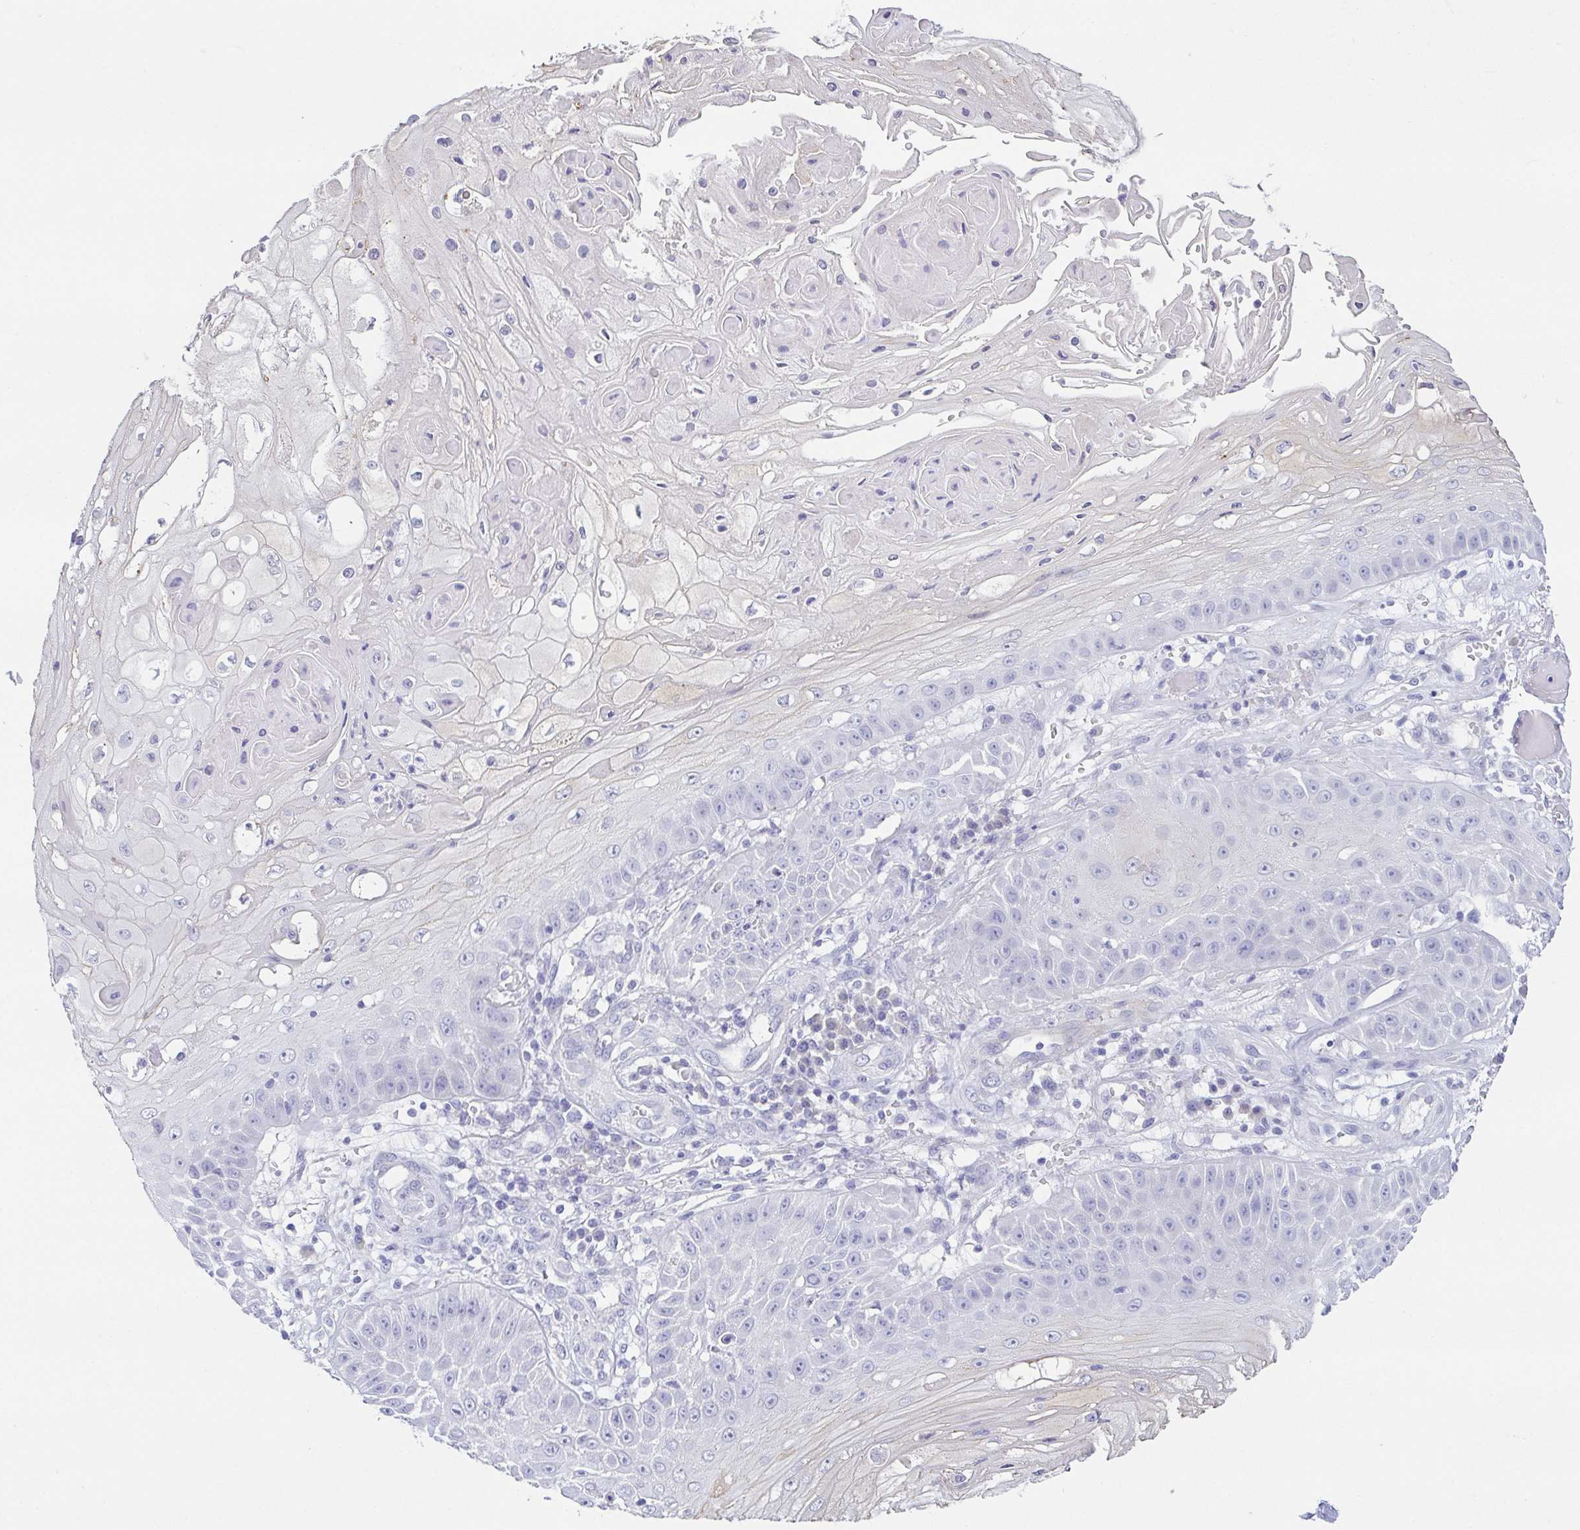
{"staining": {"intensity": "negative", "quantity": "none", "location": "none"}, "tissue": "skin cancer", "cell_type": "Tumor cells", "image_type": "cancer", "snomed": [{"axis": "morphology", "description": "Squamous cell carcinoma, NOS"}, {"axis": "topography", "description": "Skin"}], "caption": "Tumor cells show no significant positivity in squamous cell carcinoma (skin). The staining is performed using DAB (3,3'-diaminobenzidine) brown chromogen with nuclei counter-stained in using hematoxylin.", "gene": "HAPLN2", "patient": {"sex": "male", "age": 70}}